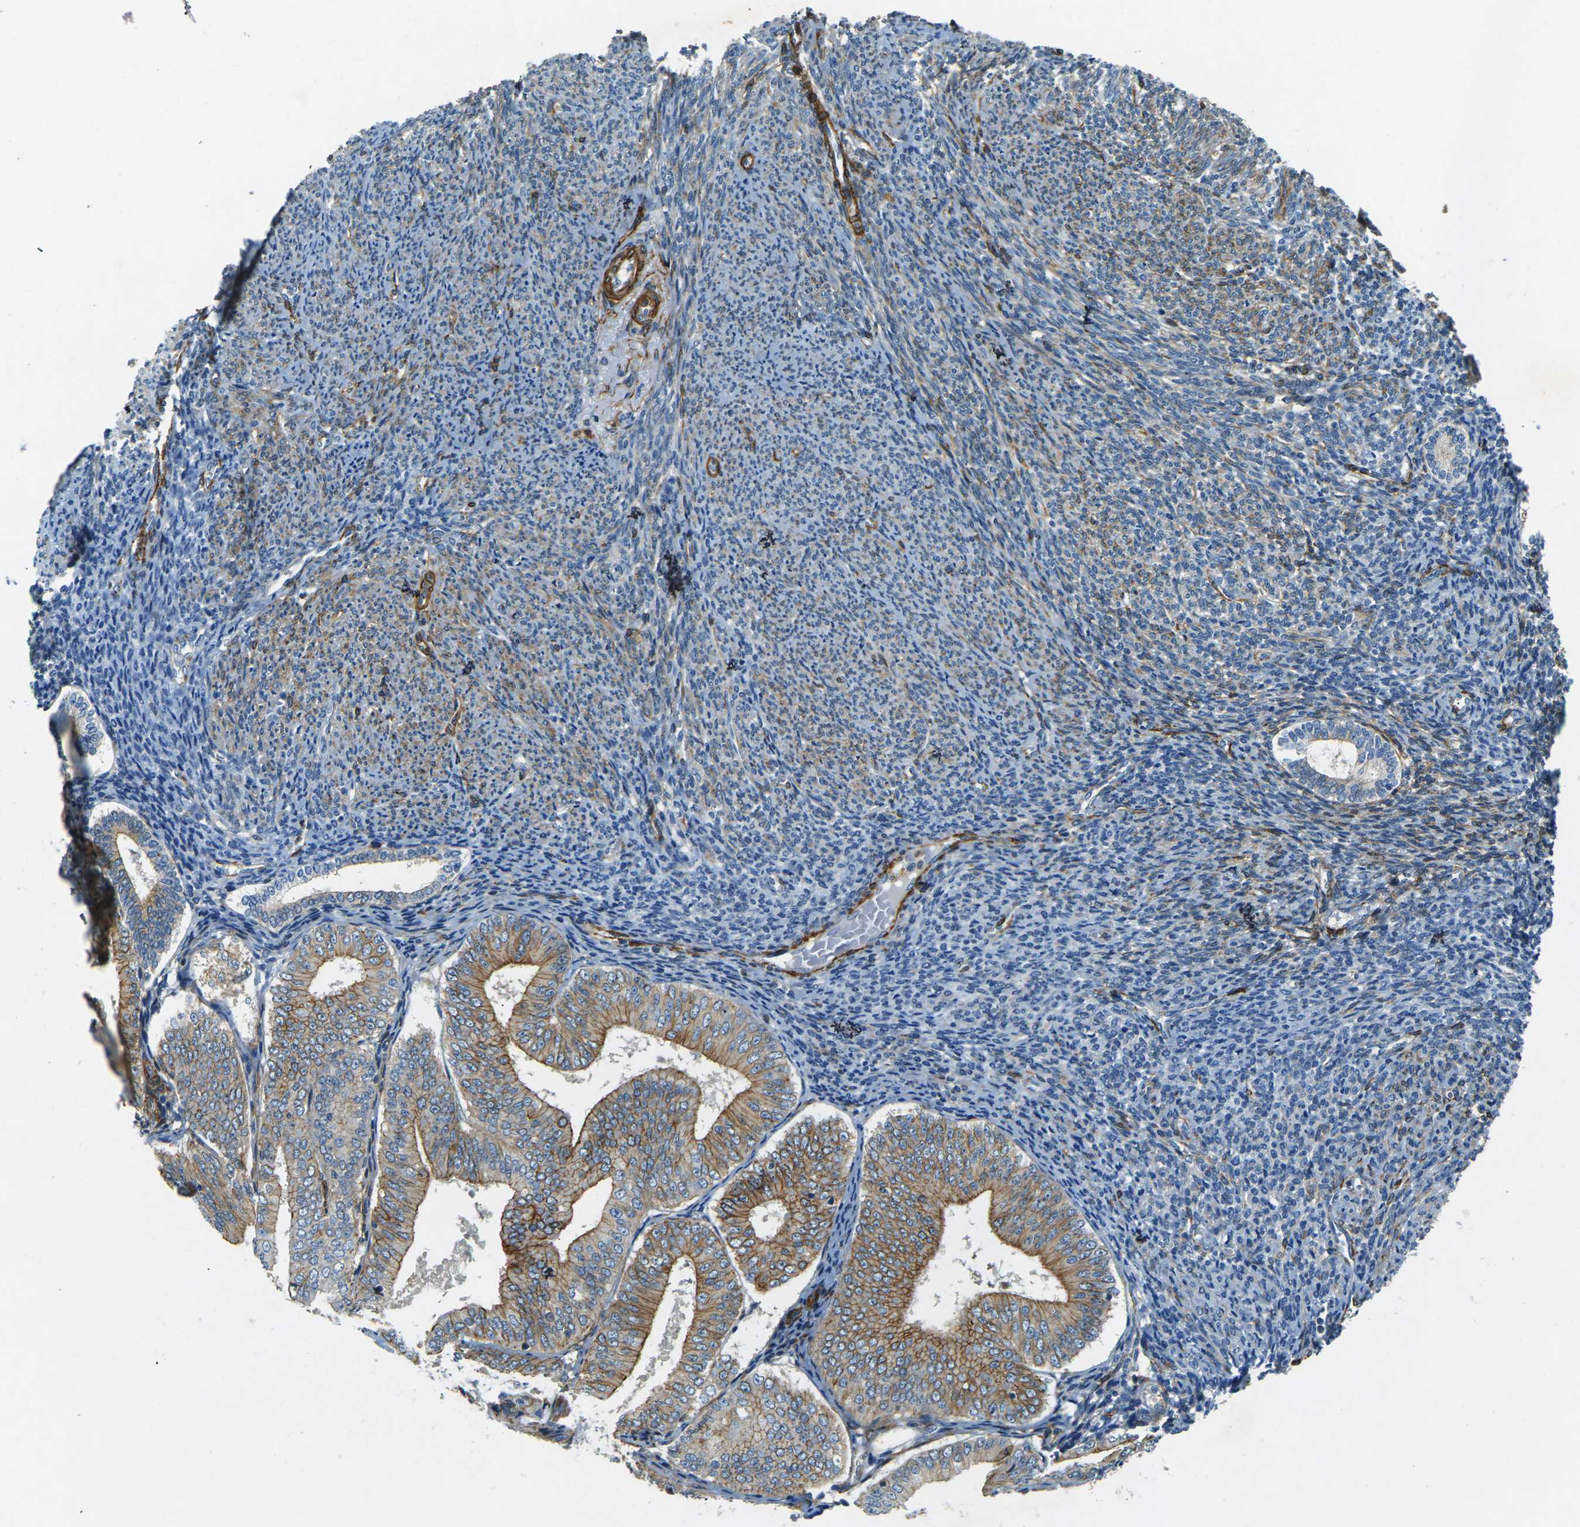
{"staining": {"intensity": "moderate", "quantity": "25%-75%", "location": "cytoplasmic/membranous"}, "tissue": "endometrial cancer", "cell_type": "Tumor cells", "image_type": "cancer", "snomed": [{"axis": "morphology", "description": "Adenocarcinoma, NOS"}, {"axis": "topography", "description": "Endometrium"}], "caption": "Human endometrial cancer stained with a brown dye shows moderate cytoplasmic/membranous positive positivity in about 25%-75% of tumor cells.", "gene": "EPHA7", "patient": {"sex": "female", "age": 63}}